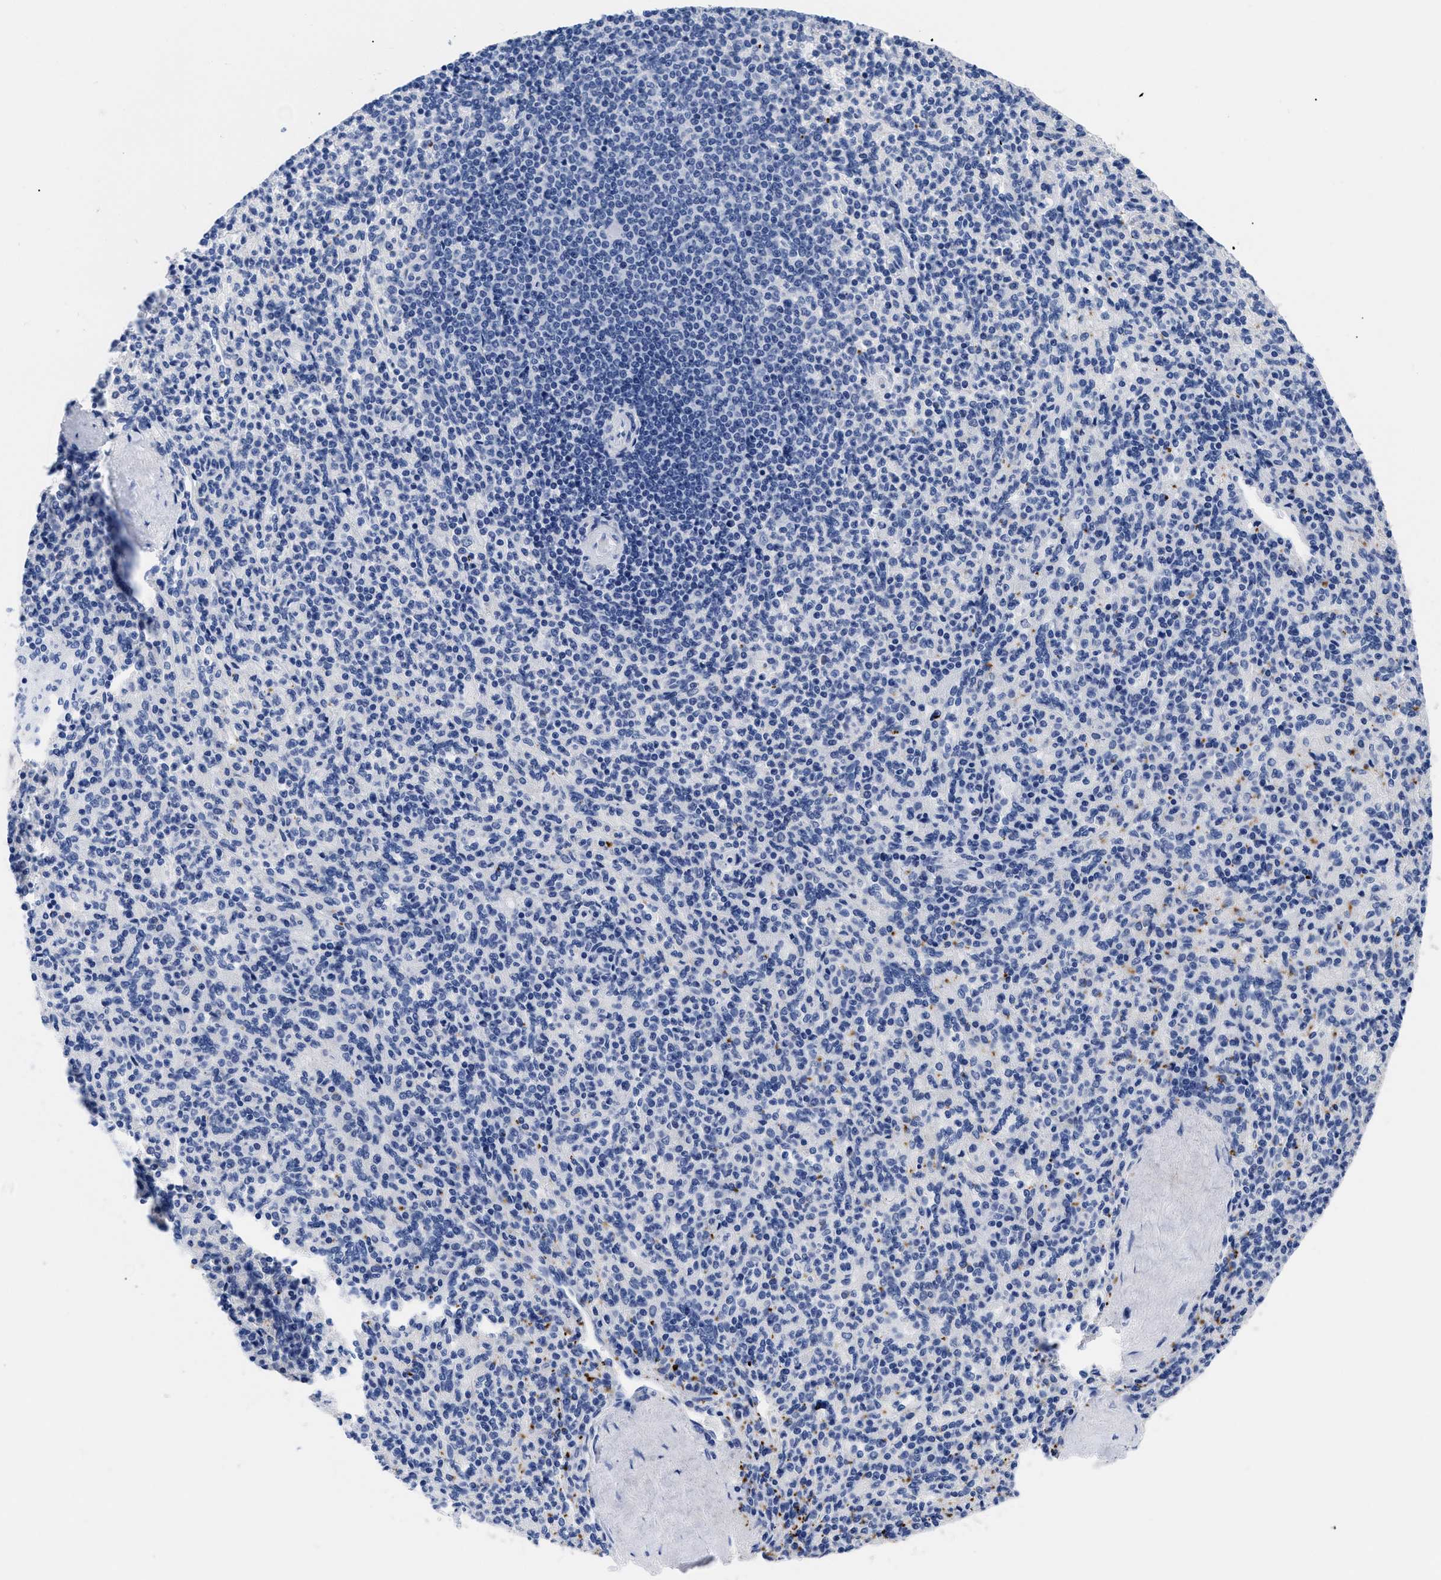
{"staining": {"intensity": "moderate", "quantity": "<25%", "location": "none"}, "tissue": "spleen", "cell_type": "Cells in red pulp", "image_type": "normal", "snomed": [{"axis": "morphology", "description": "Normal tissue, NOS"}, {"axis": "topography", "description": "Spleen"}], "caption": "Immunohistochemistry of unremarkable spleen reveals low levels of moderate None staining in approximately <25% of cells in red pulp.", "gene": "TREML1", "patient": {"sex": "male", "age": 36}}